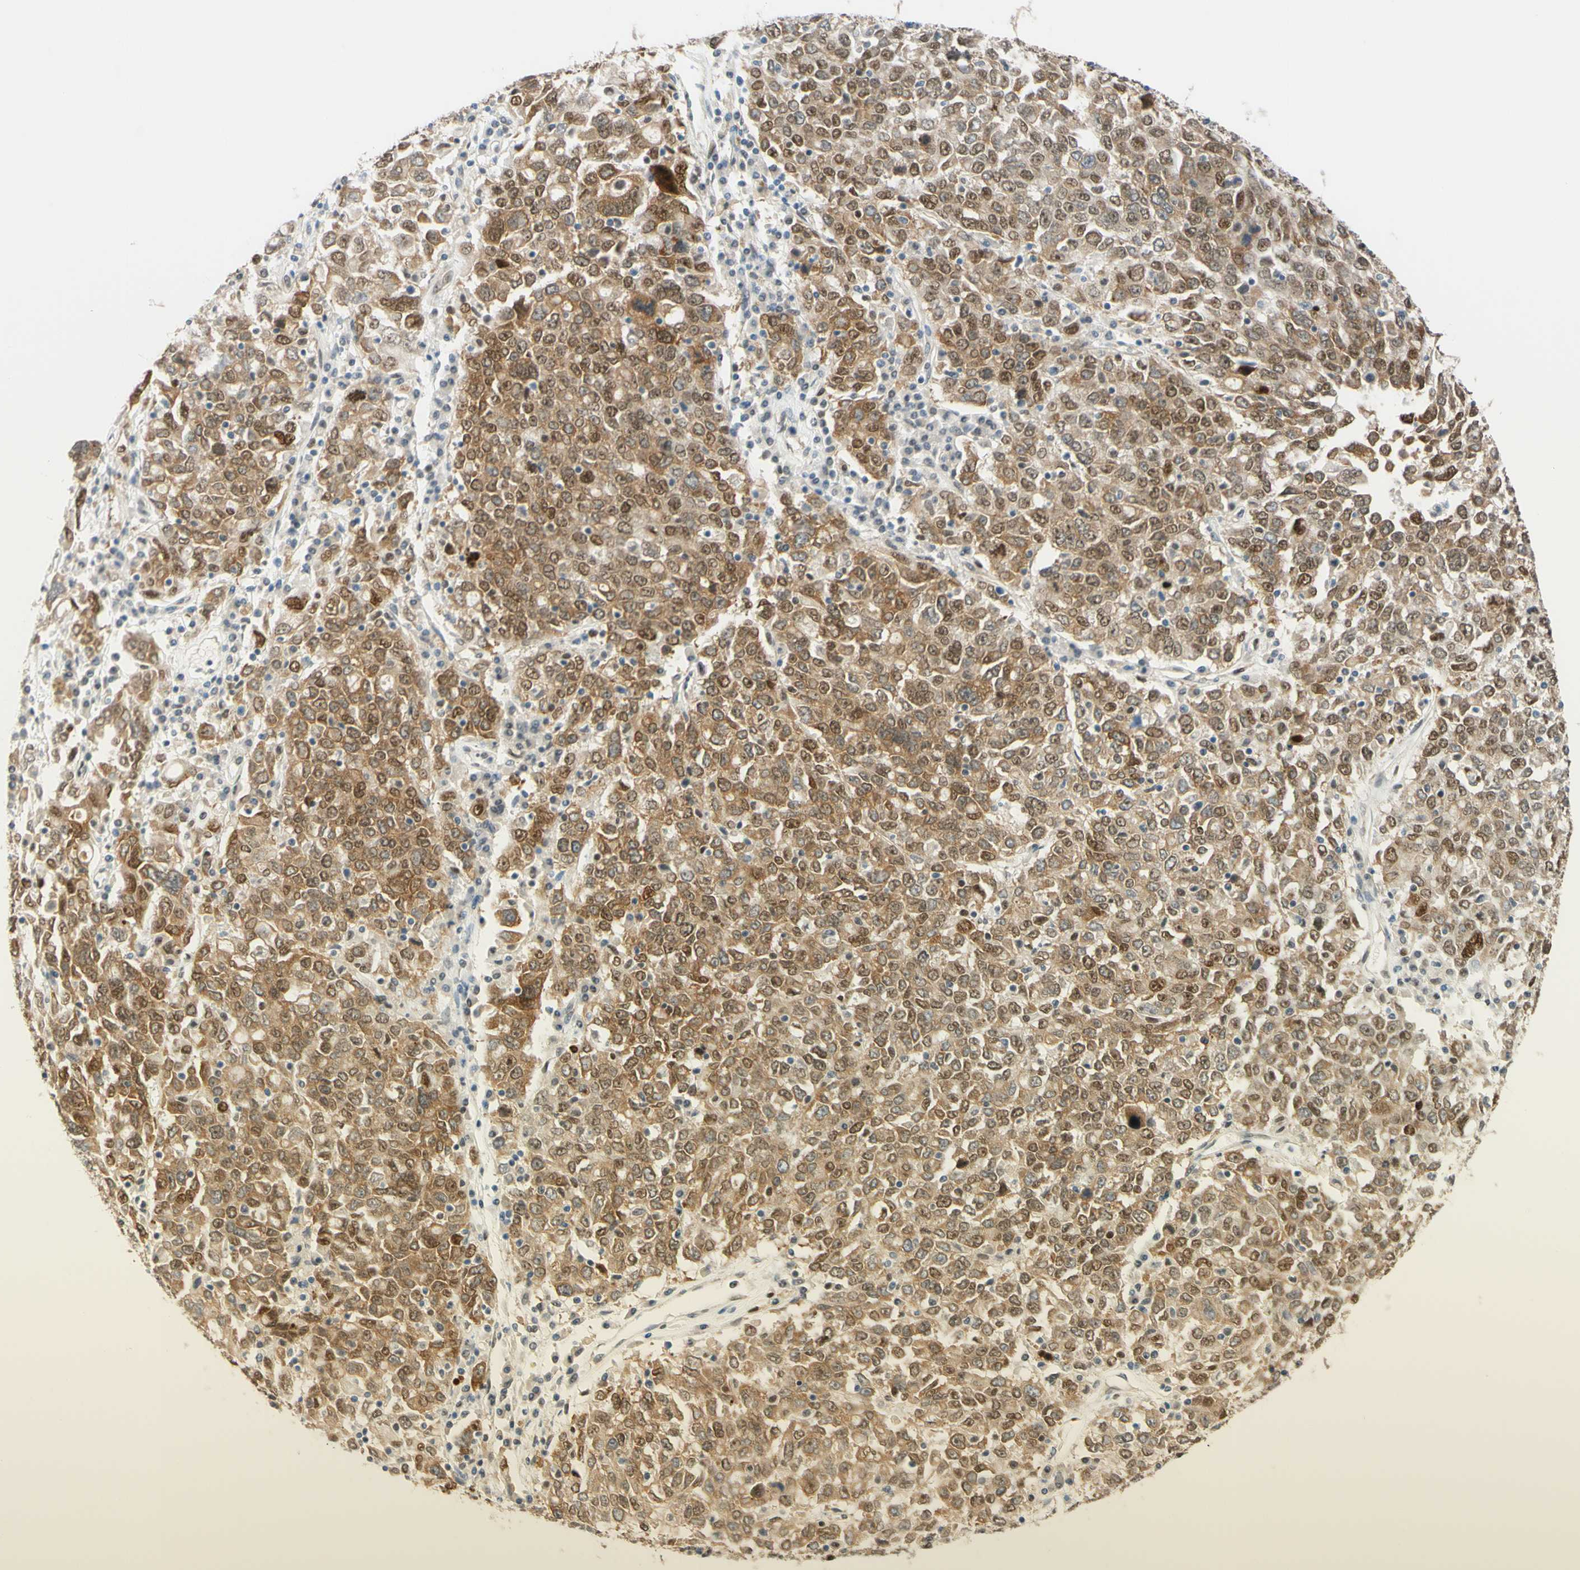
{"staining": {"intensity": "moderate", "quantity": ">75%", "location": "cytoplasmic/membranous,nuclear"}, "tissue": "ovarian cancer", "cell_type": "Tumor cells", "image_type": "cancer", "snomed": [{"axis": "morphology", "description": "Carcinoma, endometroid"}, {"axis": "topography", "description": "Ovary"}], "caption": "An image showing moderate cytoplasmic/membranous and nuclear positivity in about >75% of tumor cells in endometroid carcinoma (ovarian), as visualized by brown immunohistochemical staining.", "gene": "POLB", "patient": {"sex": "female", "age": 62}}